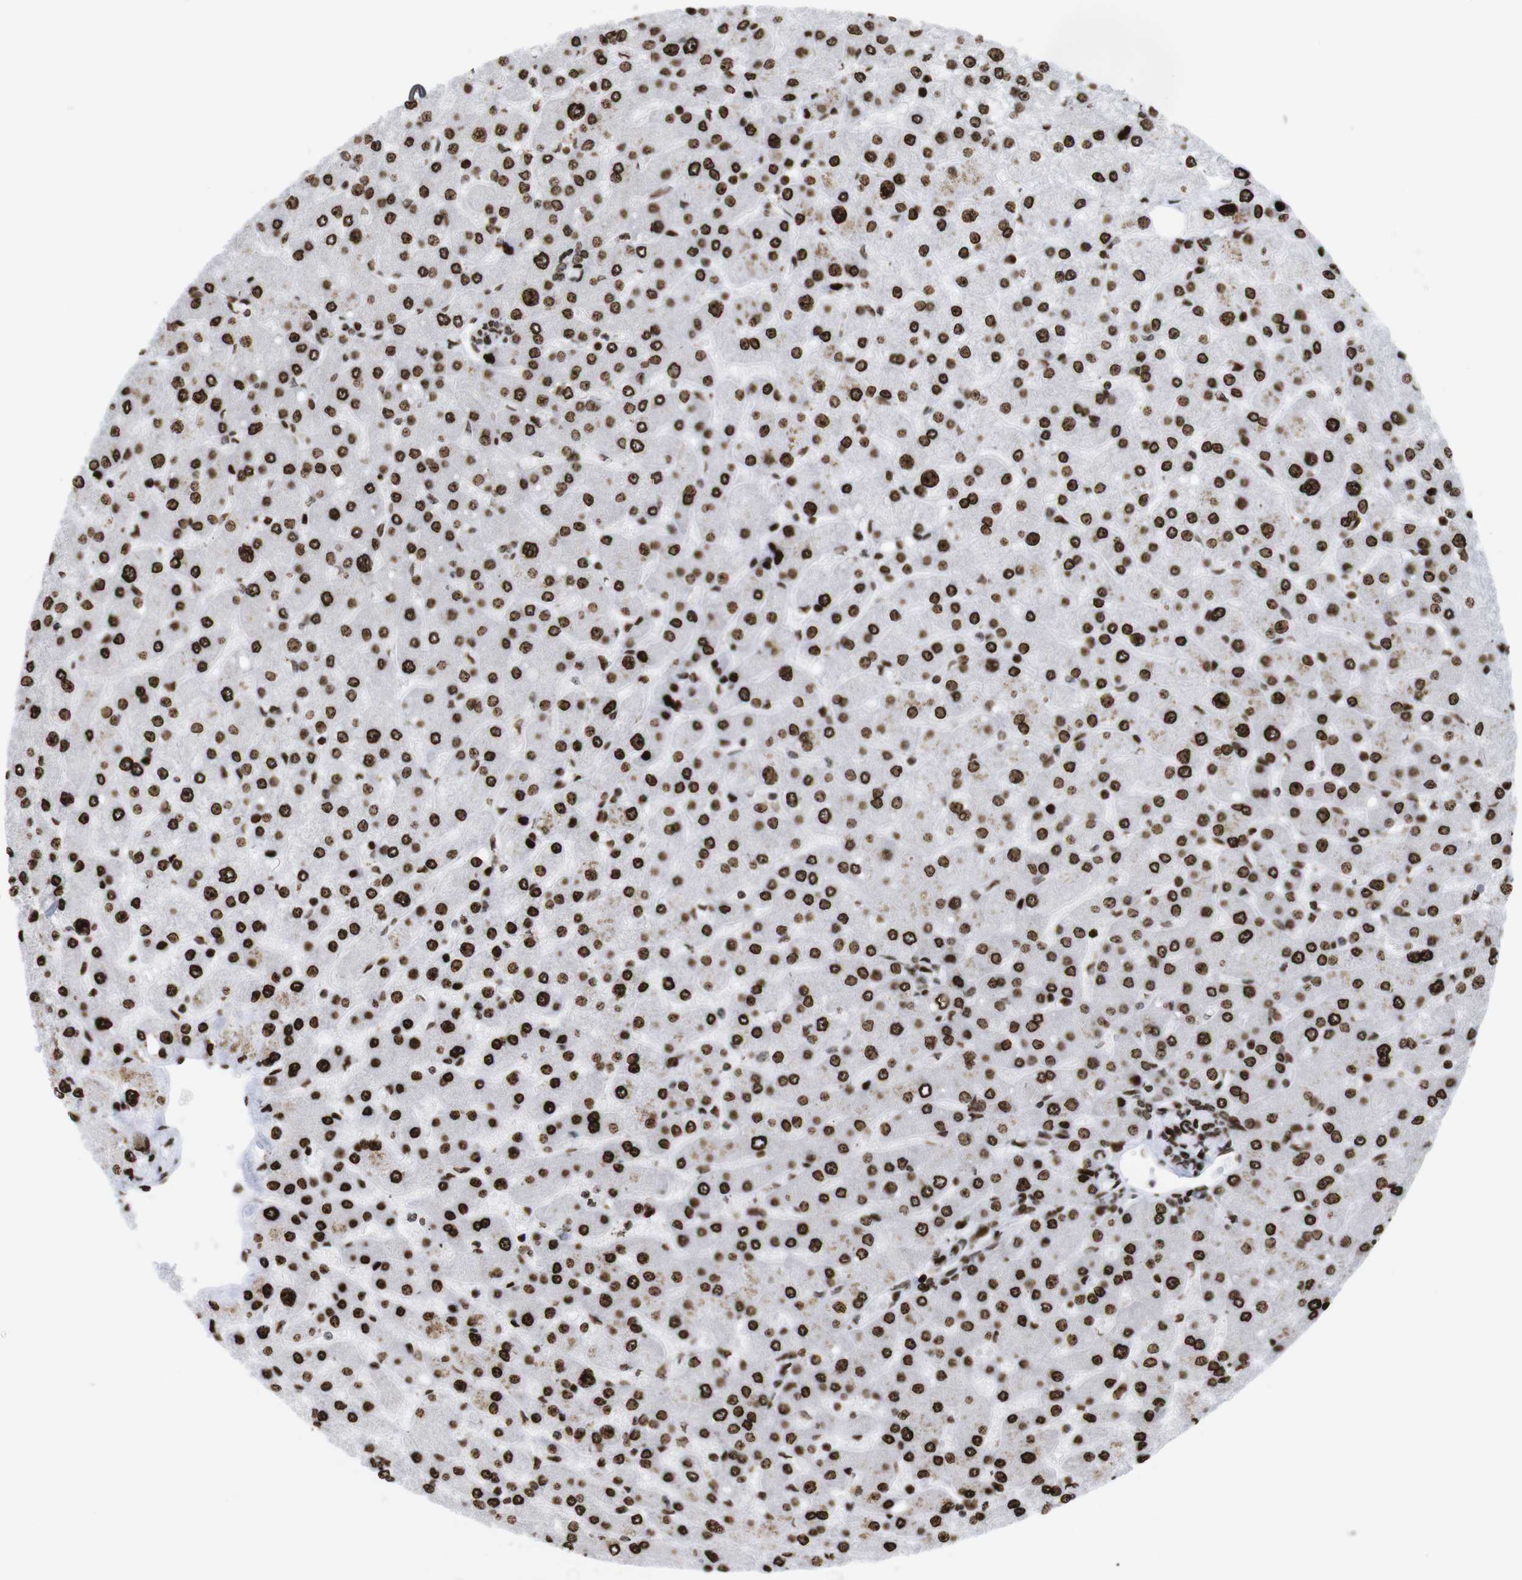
{"staining": {"intensity": "strong", "quantity": ">75%", "location": "nuclear"}, "tissue": "liver", "cell_type": "Hepatocytes", "image_type": "normal", "snomed": [{"axis": "morphology", "description": "Normal tissue, NOS"}, {"axis": "topography", "description": "Liver"}], "caption": "Hepatocytes show high levels of strong nuclear expression in approximately >75% of cells in unremarkable human liver. (Stains: DAB in brown, nuclei in blue, Microscopy: brightfield microscopy at high magnification).", "gene": "H1", "patient": {"sex": "male", "age": 55}}